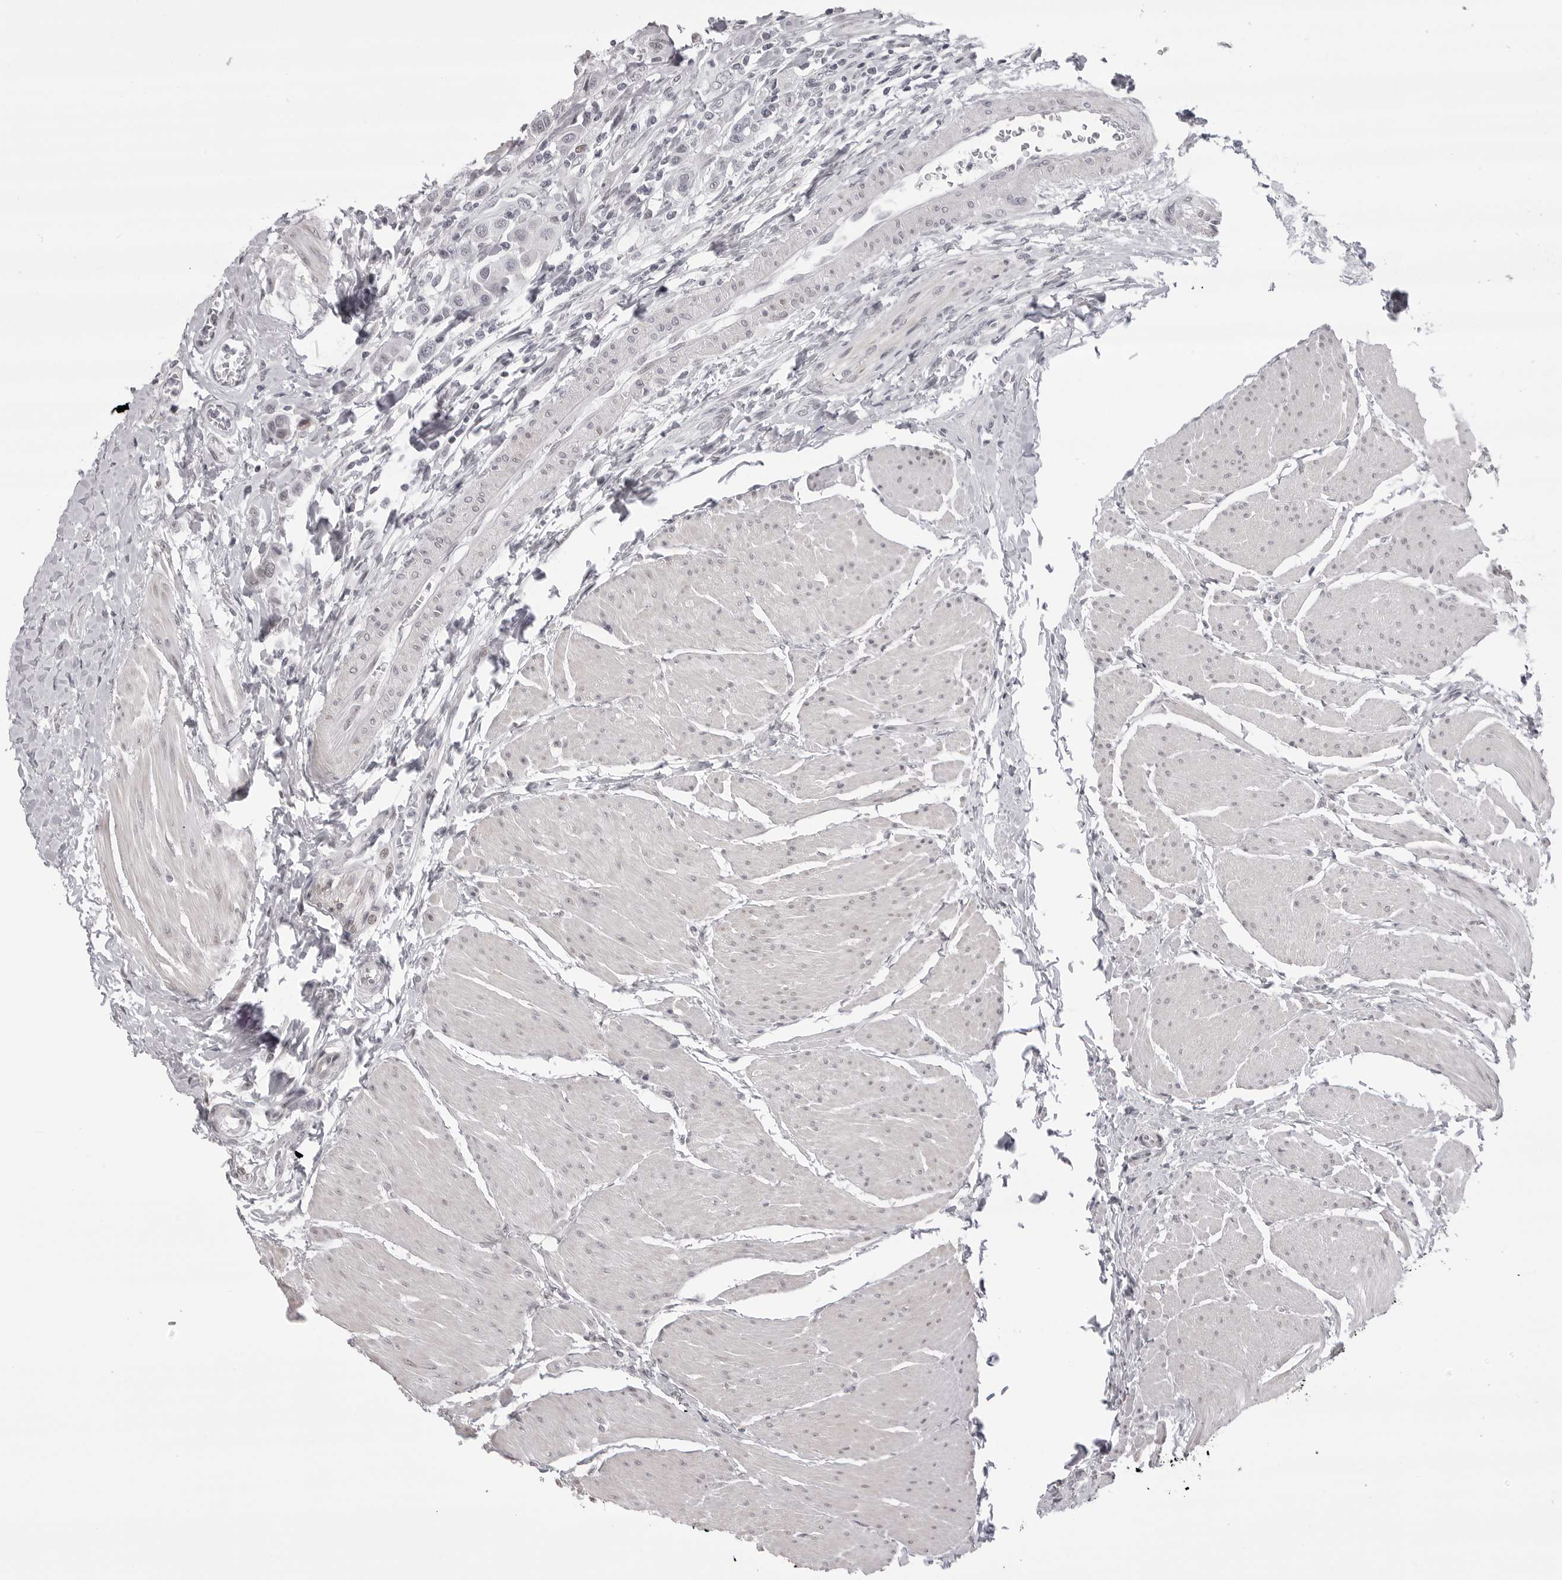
{"staining": {"intensity": "negative", "quantity": "none", "location": "none"}, "tissue": "urothelial cancer", "cell_type": "Tumor cells", "image_type": "cancer", "snomed": [{"axis": "morphology", "description": "Urothelial carcinoma, High grade"}, {"axis": "topography", "description": "Urinary bladder"}], "caption": "The micrograph reveals no significant expression in tumor cells of urothelial cancer.", "gene": "PHF3", "patient": {"sex": "male", "age": 50}}